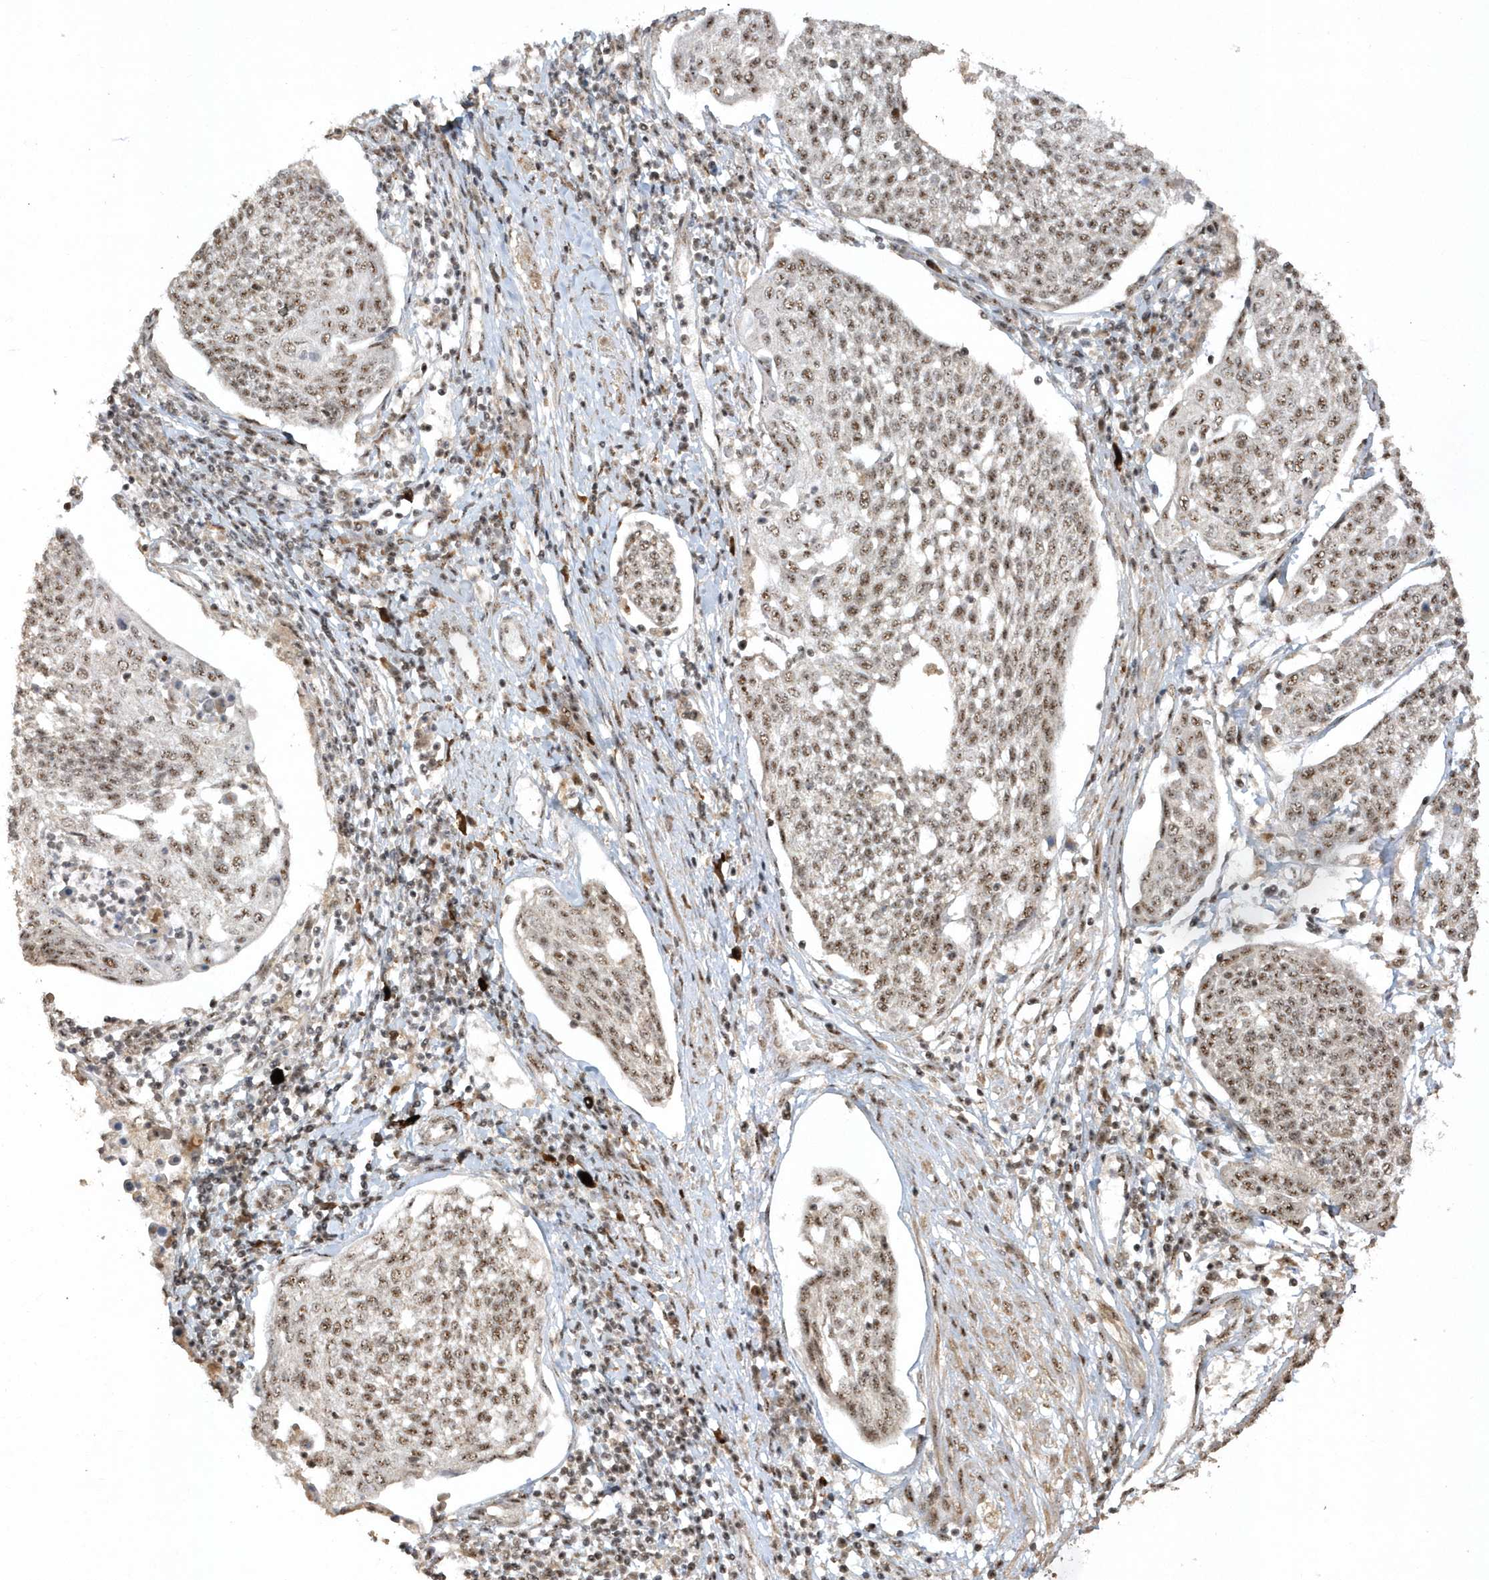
{"staining": {"intensity": "moderate", "quantity": ">75%", "location": "nuclear"}, "tissue": "cervical cancer", "cell_type": "Tumor cells", "image_type": "cancer", "snomed": [{"axis": "morphology", "description": "Squamous cell carcinoma, NOS"}, {"axis": "topography", "description": "Cervix"}], "caption": "This image reveals cervical cancer stained with IHC to label a protein in brown. The nuclear of tumor cells show moderate positivity for the protein. Nuclei are counter-stained blue.", "gene": "POLR3B", "patient": {"sex": "female", "age": 34}}